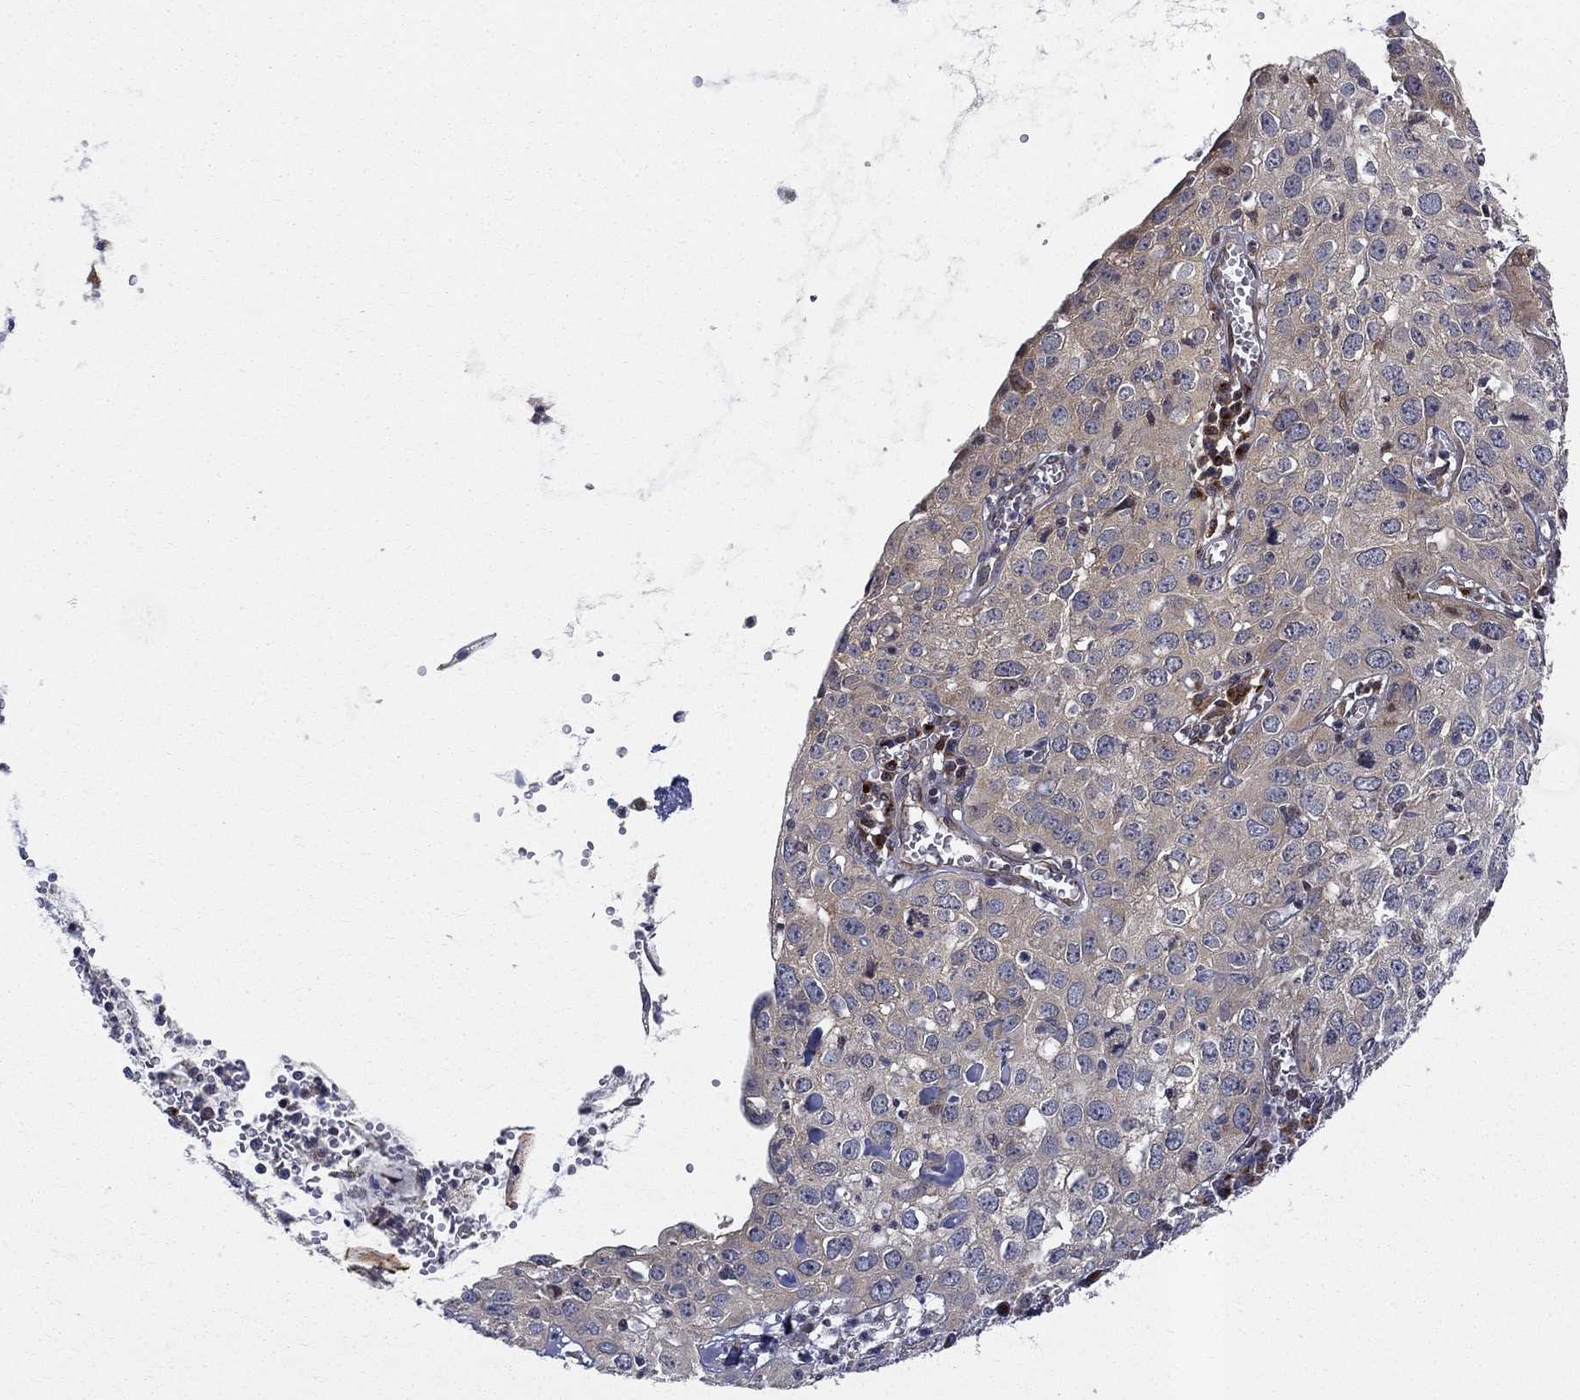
{"staining": {"intensity": "negative", "quantity": "none", "location": "none"}, "tissue": "cervical cancer", "cell_type": "Tumor cells", "image_type": "cancer", "snomed": [{"axis": "morphology", "description": "Squamous cell carcinoma, NOS"}, {"axis": "topography", "description": "Cervix"}], "caption": "Immunohistochemical staining of squamous cell carcinoma (cervical) shows no significant staining in tumor cells.", "gene": "WDR19", "patient": {"sex": "female", "age": 24}}